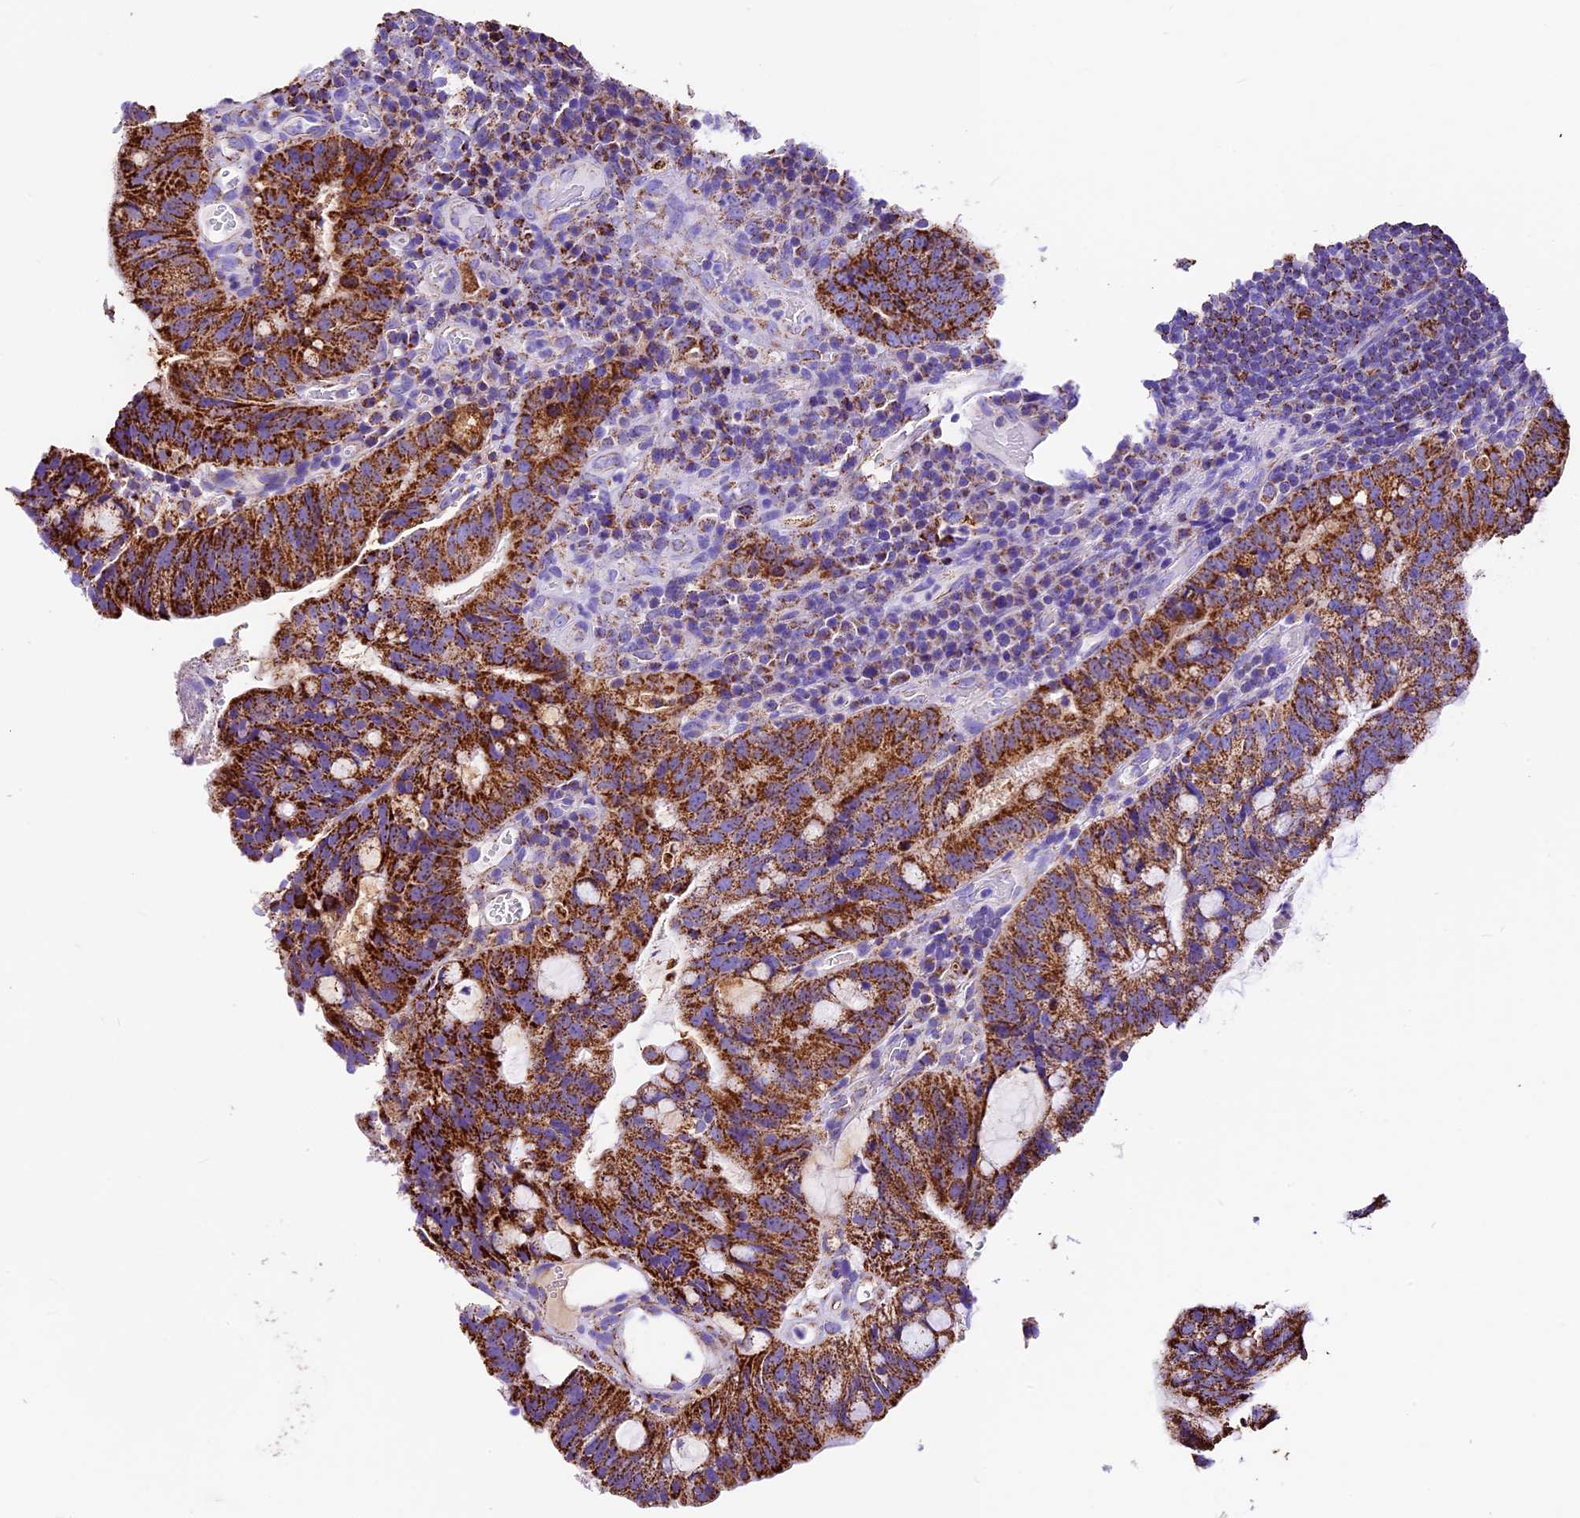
{"staining": {"intensity": "strong", "quantity": ">75%", "location": "cytoplasmic/membranous"}, "tissue": "colorectal cancer", "cell_type": "Tumor cells", "image_type": "cancer", "snomed": [{"axis": "morphology", "description": "Adenocarcinoma, NOS"}, {"axis": "topography", "description": "Colon"}], "caption": "Protein staining reveals strong cytoplasmic/membranous expression in about >75% of tumor cells in adenocarcinoma (colorectal). The staining is performed using DAB brown chromogen to label protein expression. The nuclei are counter-stained blue using hematoxylin.", "gene": "DCAF5", "patient": {"sex": "female", "age": 66}}